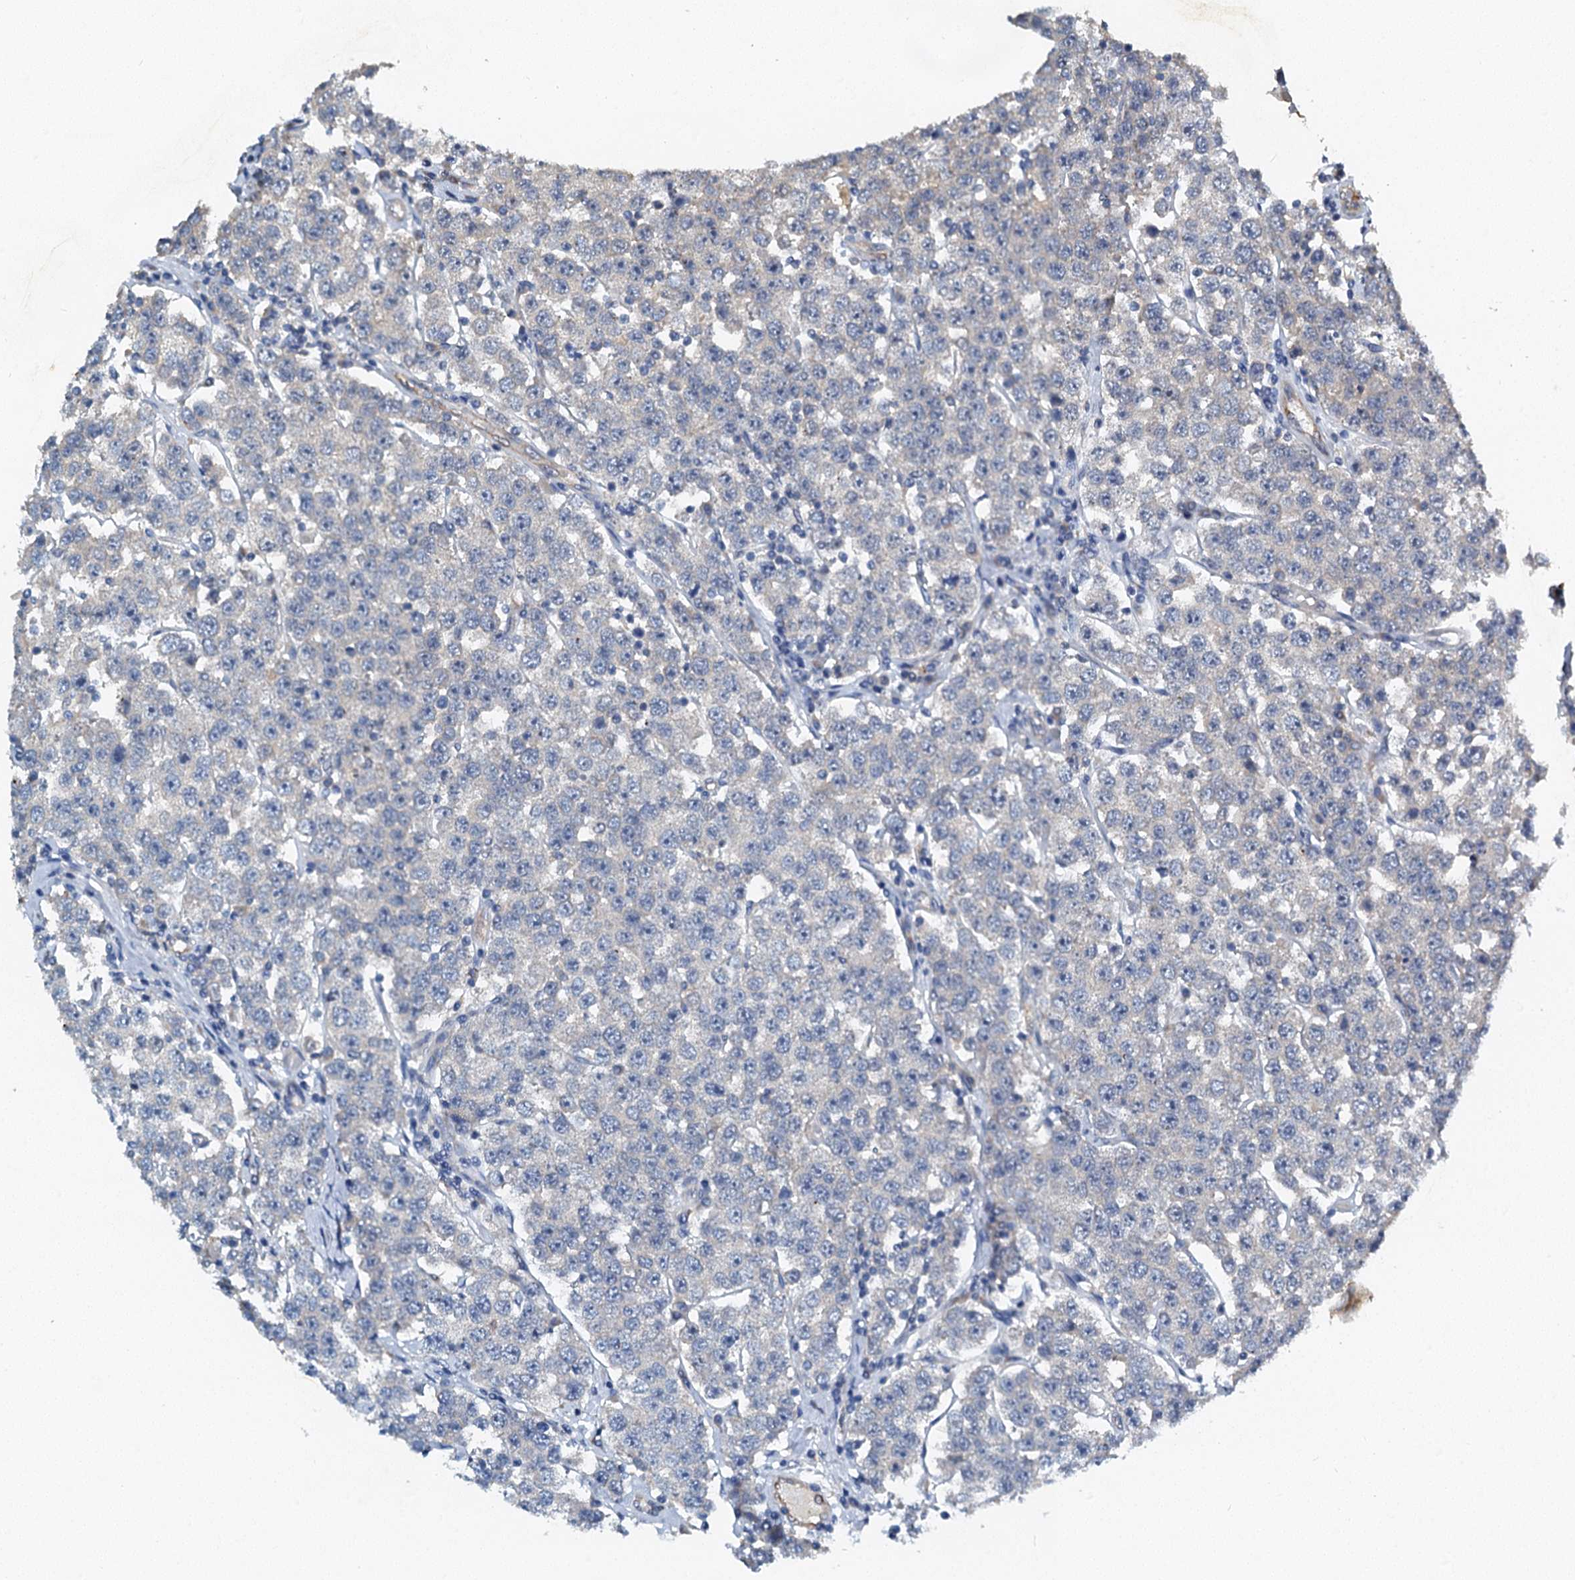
{"staining": {"intensity": "negative", "quantity": "none", "location": "none"}, "tissue": "testis cancer", "cell_type": "Tumor cells", "image_type": "cancer", "snomed": [{"axis": "morphology", "description": "Seminoma, NOS"}, {"axis": "topography", "description": "Testis"}], "caption": "This is an immunohistochemistry micrograph of testis cancer (seminoma). There is no staining in tumor cells.", "gene": "ZNF606", "patient": {"sex": "male", "age": 28}}